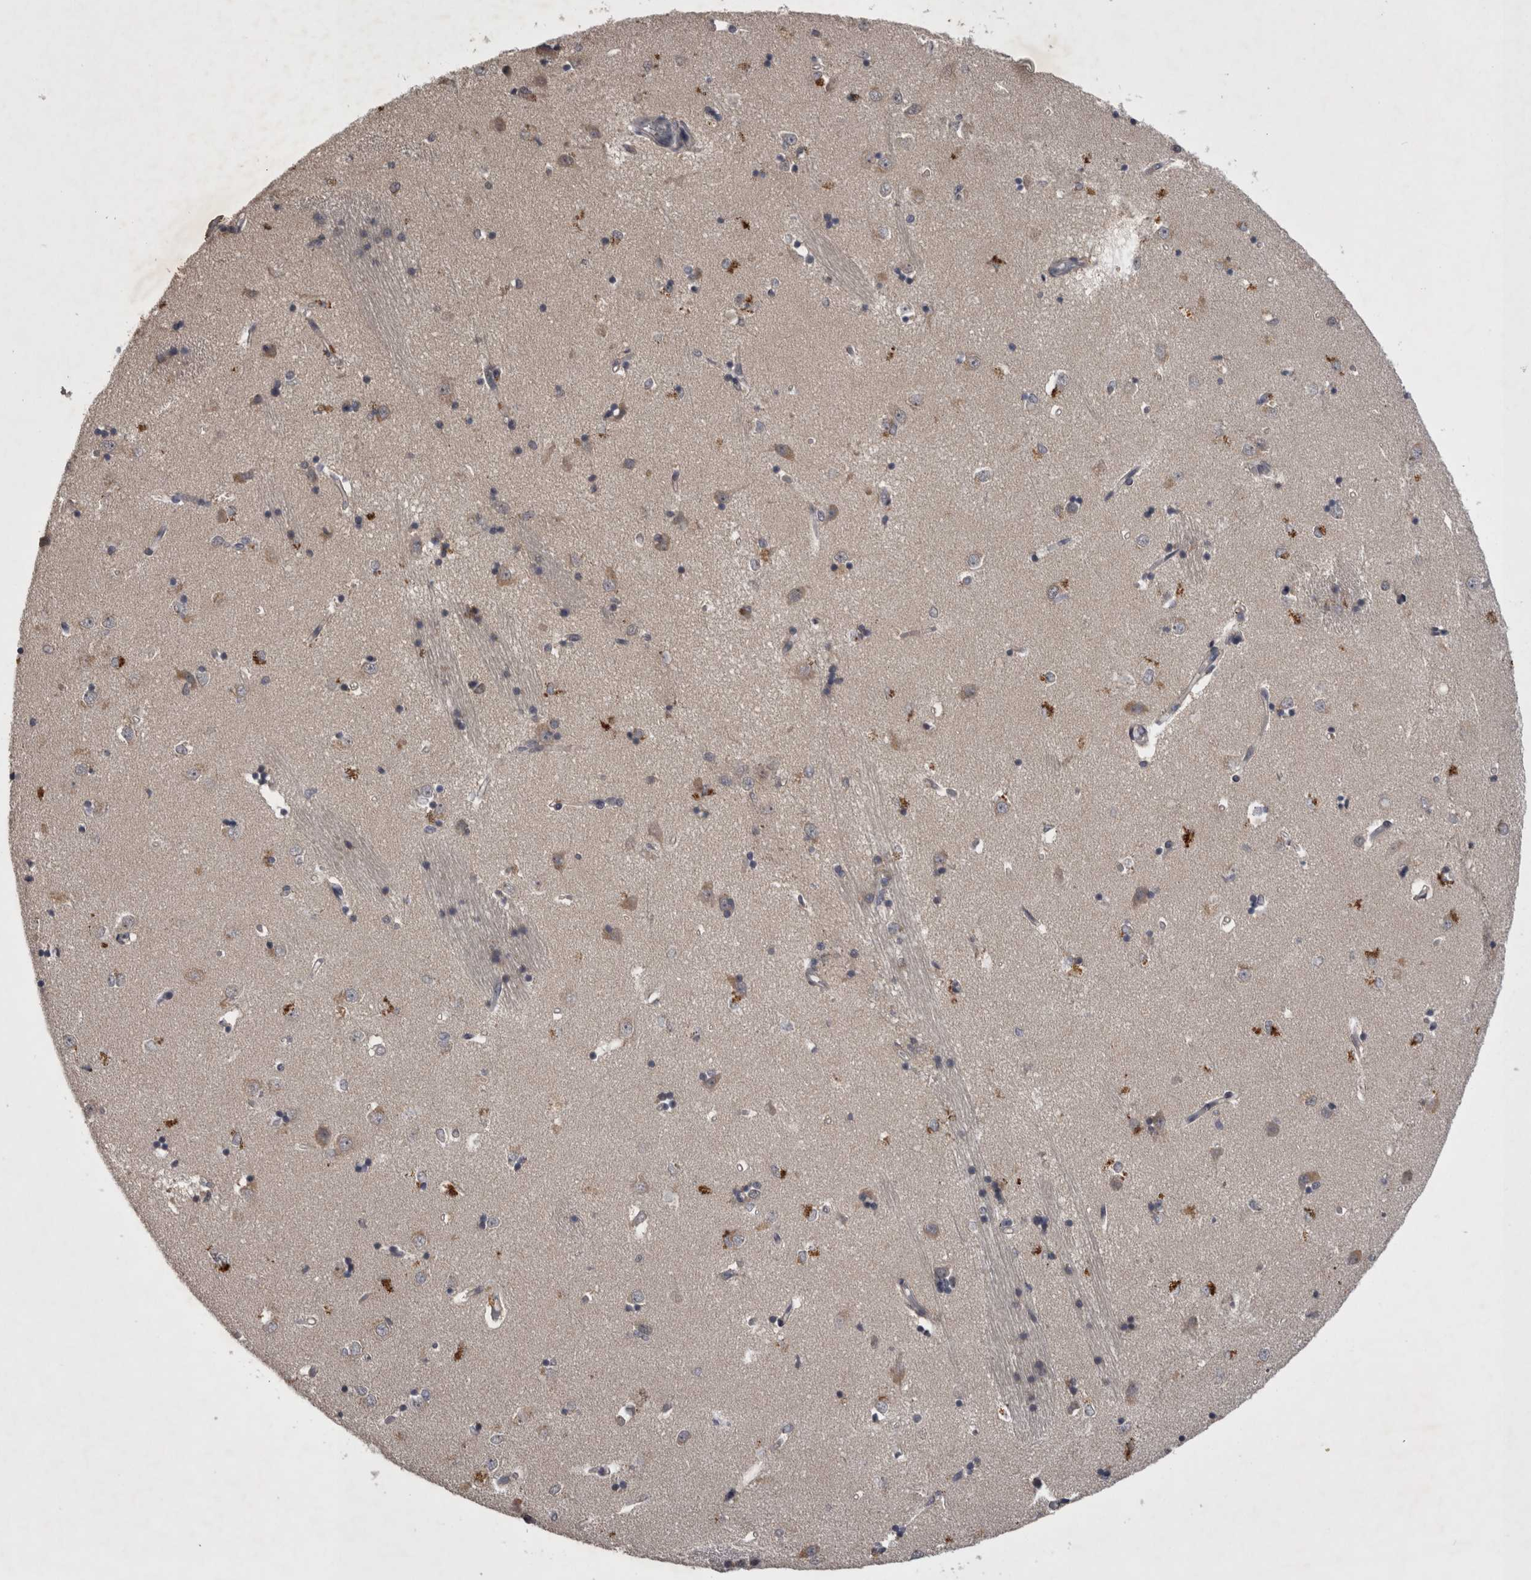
{"staining": {"intensity": "weak", "quantity": "<25%", "location": "cytoplasmic/membranous"}, "tissue": "caudate", "cell_type": "Glial cells", "image_type": "normal", "snomed": [{"axis": "morphology", "description": "Normal tissue, NOS"}, {"axis": "topography", "description": "Lateral ventricle wall"}], "caption": "IHC of unremarkable human caudate displays no staining in glial cells. (Brightfield microscopy of DAB IHC at high magnification).", "gene": "ZNF114", "patient": {"sex": "male", "age": 45}}